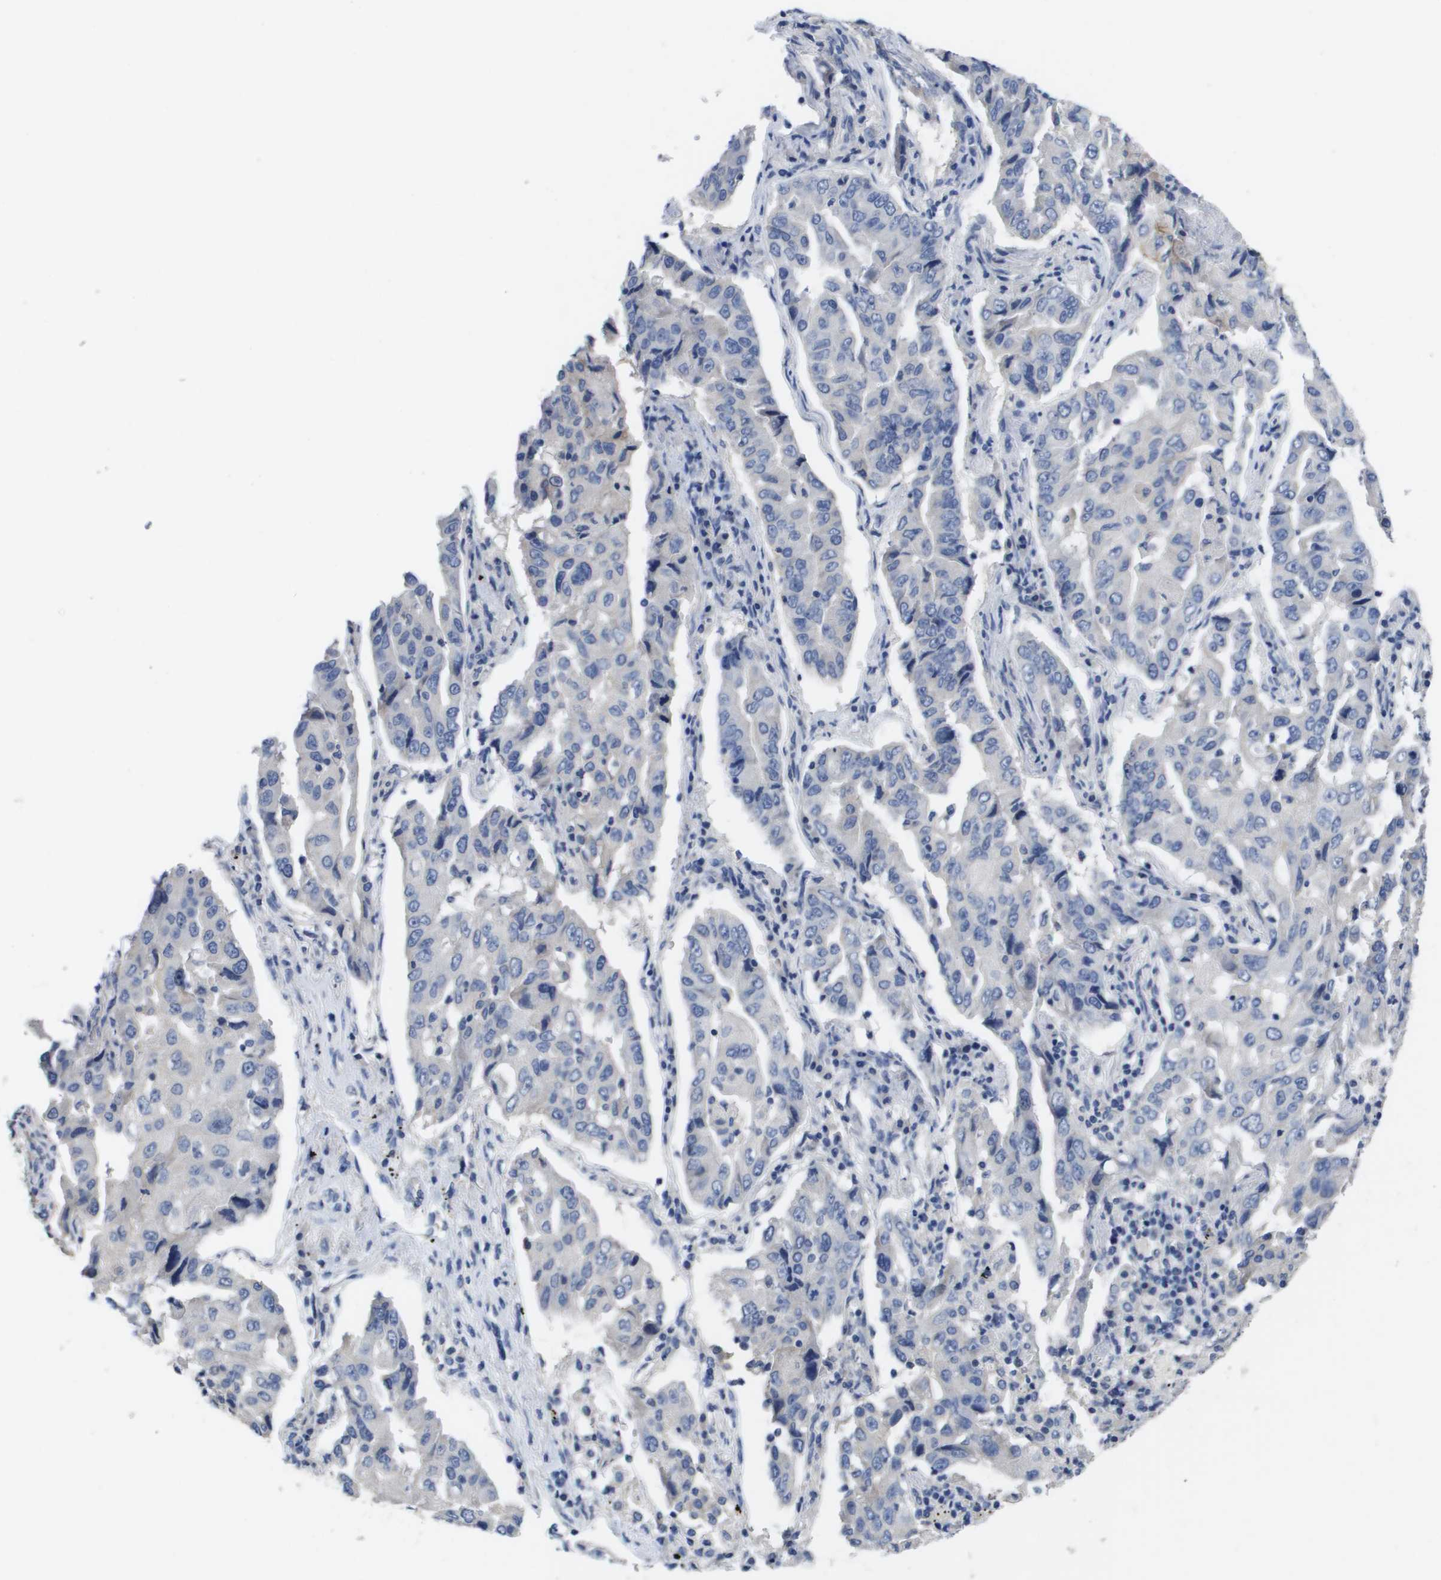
{"staining": {"intensity": "negative", "quantity": "none", "location": "none"}, "tissue": "lung cancer", "cell_type": "Tumor cells", "image_type": "cancer", "snomed": [{"axis": "morphology", "description": "Adenocarcinoma, NOS"}, {"axis": "topography", "description": "Lung"}], "caption": "IHC micrograph of neoplastic tissue: lung cancer (adenocarcinoma) stained with DAB reveals no significant protein expression in tumor cells. (Brightfield microscopy of DAB (3,3'-diaminobenzidine) immunohistochemistry at high magnification).", "gene": "CA9", "patient": {"sex": "female", "age": 65}}